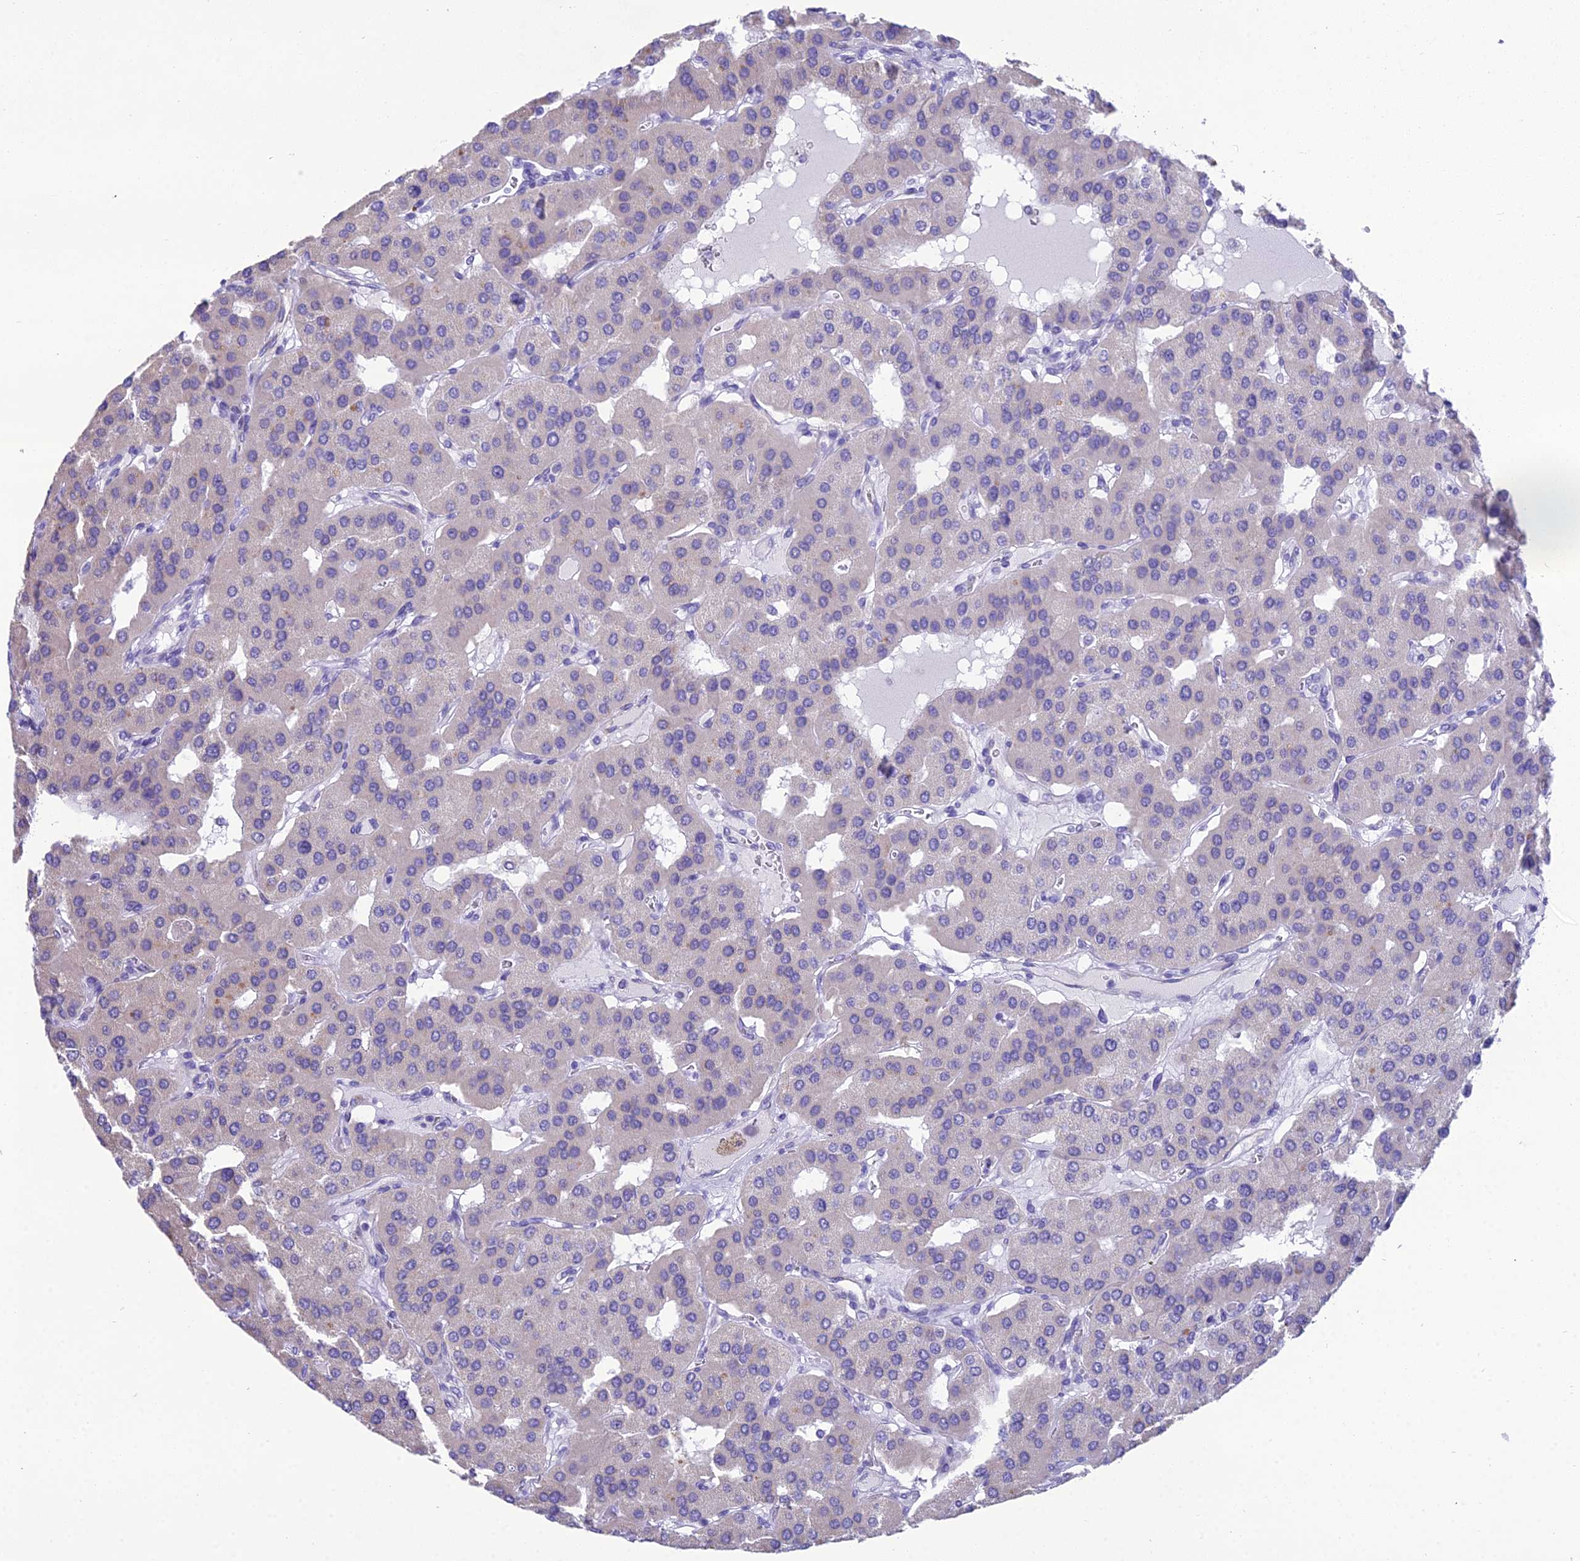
{"staining": {"intensity": "negative", "quantity": "none", "location": "none"}, "tissue": "parathyroid gland", "cell_type": "Glandular cells", "image_type": "normal", "snomed": [{"axis": "morphology", "description": "Normal tissue, NOS"}, {"axis": "morphology", "description": "Adenoma, NOS"}, {"axis": "topography", "description": "Parathyroid gland"}], "caption": "This is a image of immunohistochemistry (IHC) staining of benign parathyroid gland, which shows no positivity in glandular cells. (Stains: DAB (3,3'-diaminobenzidine) IHC with hematoxylin counter stain, Microscopy: brightfield microscopy at high magnification).", "gene": "MIIP", "patient": {"sex": "female", "age": 86}}